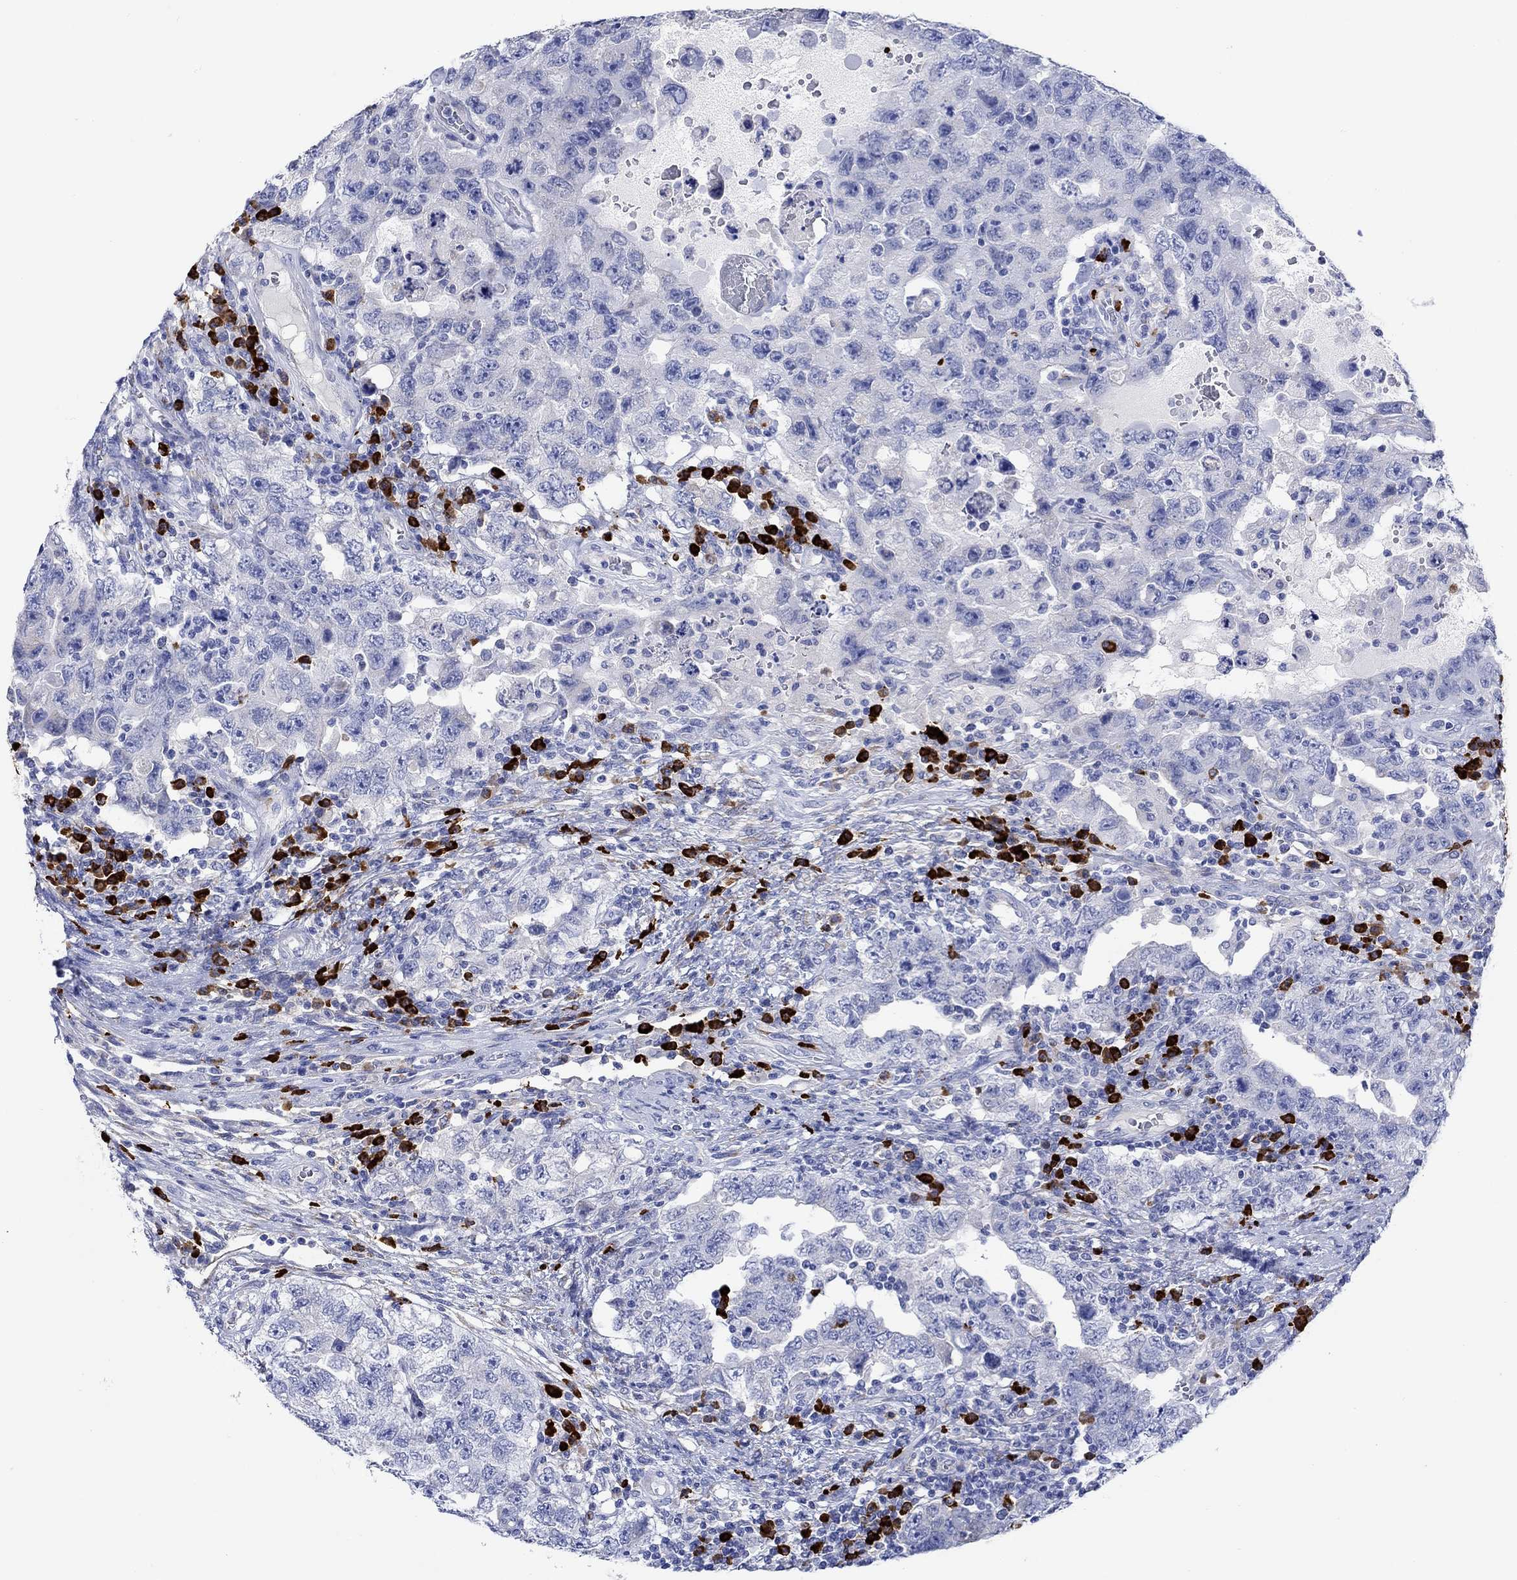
{"staining": {"intensity": "negative", "quantity": "none", "location": "none"}, "tissue": "testis cancer", "cell_type": "Tumor cells", "image_type": "cancer", "snomed": [{"axis": "morphology", "description": "Carcinoma, Embryonal, NOS"}, {"axis": "topography", "description": "Testis"}], "caption": "An immunohistochemistry micrograph of testis cancer is shown. There is no staining in tumor cells of testis cancer.", "gene": "P2RY6", "patient": {"sex": "male", "age": 26}}